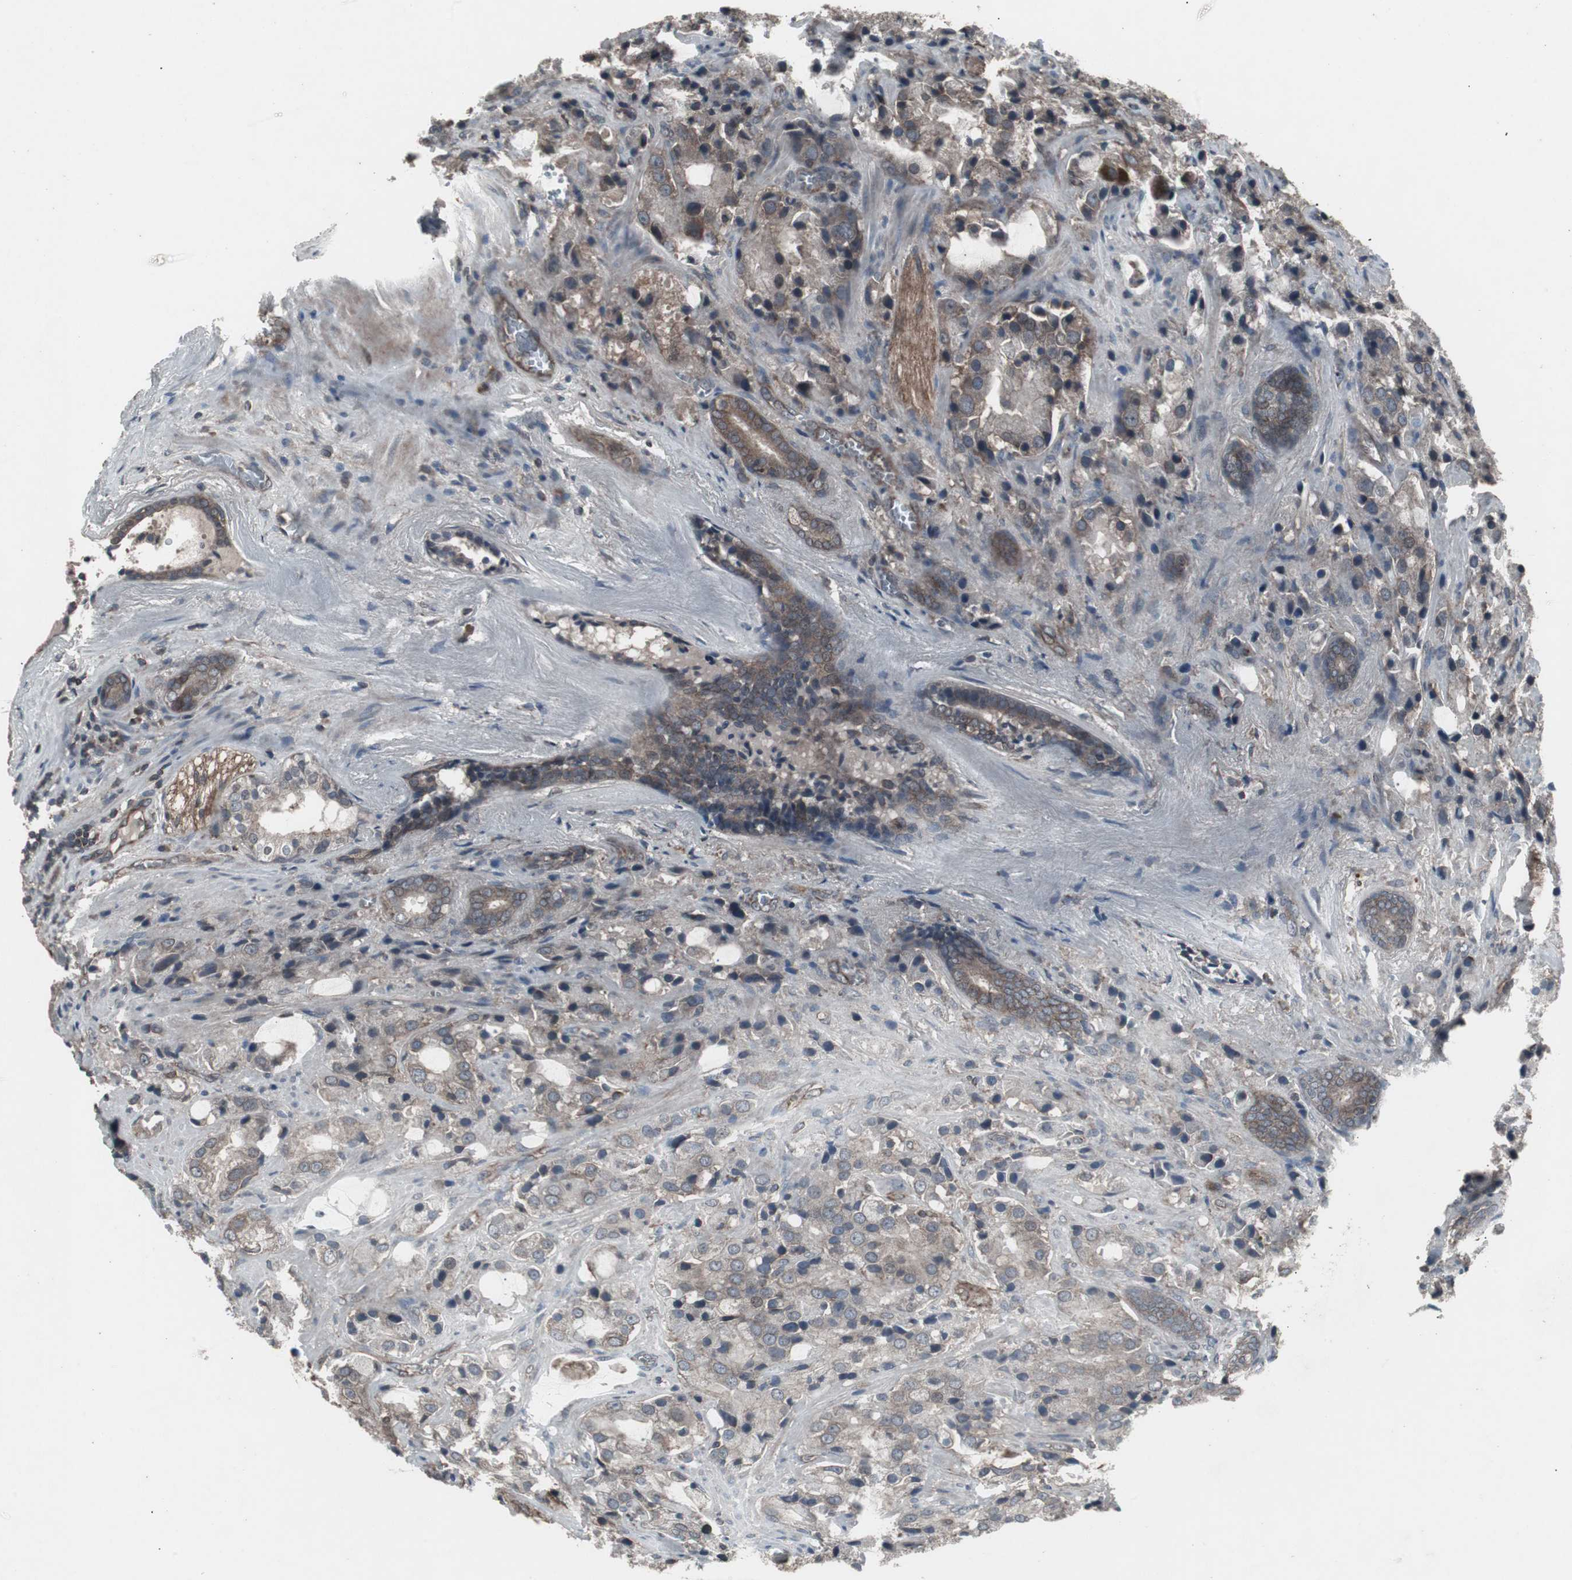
{"staining": {"intensity": "weak", "quantity": "<25%", "location": "cytoplasmic/membranous"}, "tissue": "prostate cancer", "cell_type": "Tumor cells", "image_type": "cancer", "snomed": [{"axis": "morphology", "description": "Adenocarcinoma, High grade"}, {"axis": "topography", "description": "Prostate"}], "caption": "Immunohistochemical staining of prostate cancer exhibits no significant expression in tumor cells.", "gene": "SSTR2", "patient": {"sex": "male", "age": 70}}